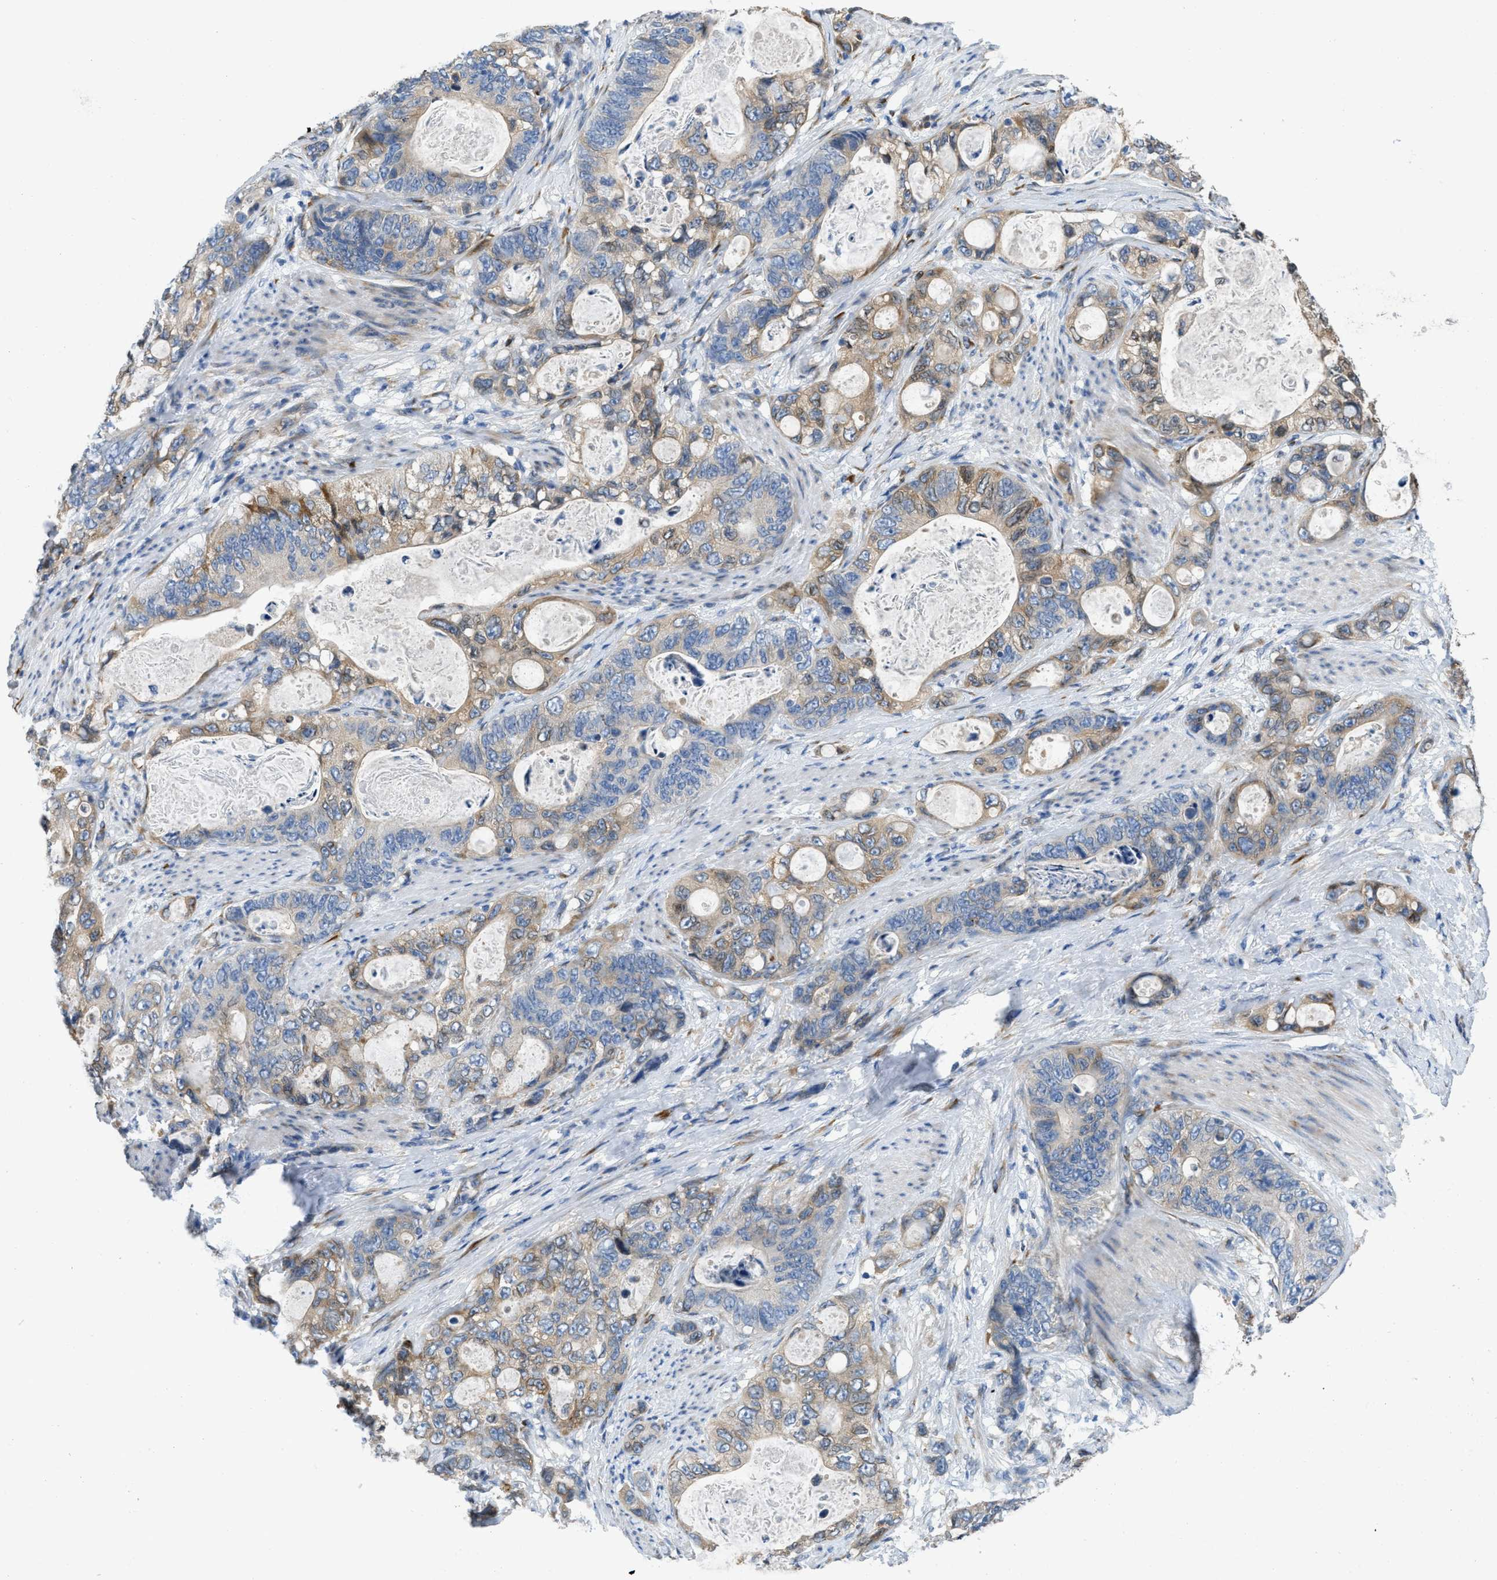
{"staining": {"intensity": "moderate", "quantity": "25%-75%", "location": "cytoplasmic/membranous"}, "tissue": "stomach cancer", "cell_type": "Tumor cells", "image_type": "cancer", "snomed": [{"axis": "morphology", "description": "Normal tissue, NOS"}, {"axis": "morphology", "description": "Adenocarcinoma, NOS"}, {"axis": "topography", "description": "Stomach"}], "caption": "Immunohistochemical staining of human stomach cancer (adenocarcinoma) shows moderate cytoplasmic/membranous protein expression in about 25%-75% of tumor cells. The staining was performed using DAB, with brown indicating positive protein expression. Nuclei are stained blue with hematoxylin.", "gene": "GGCX", "patient": {"sex": "female", "age": 89}}